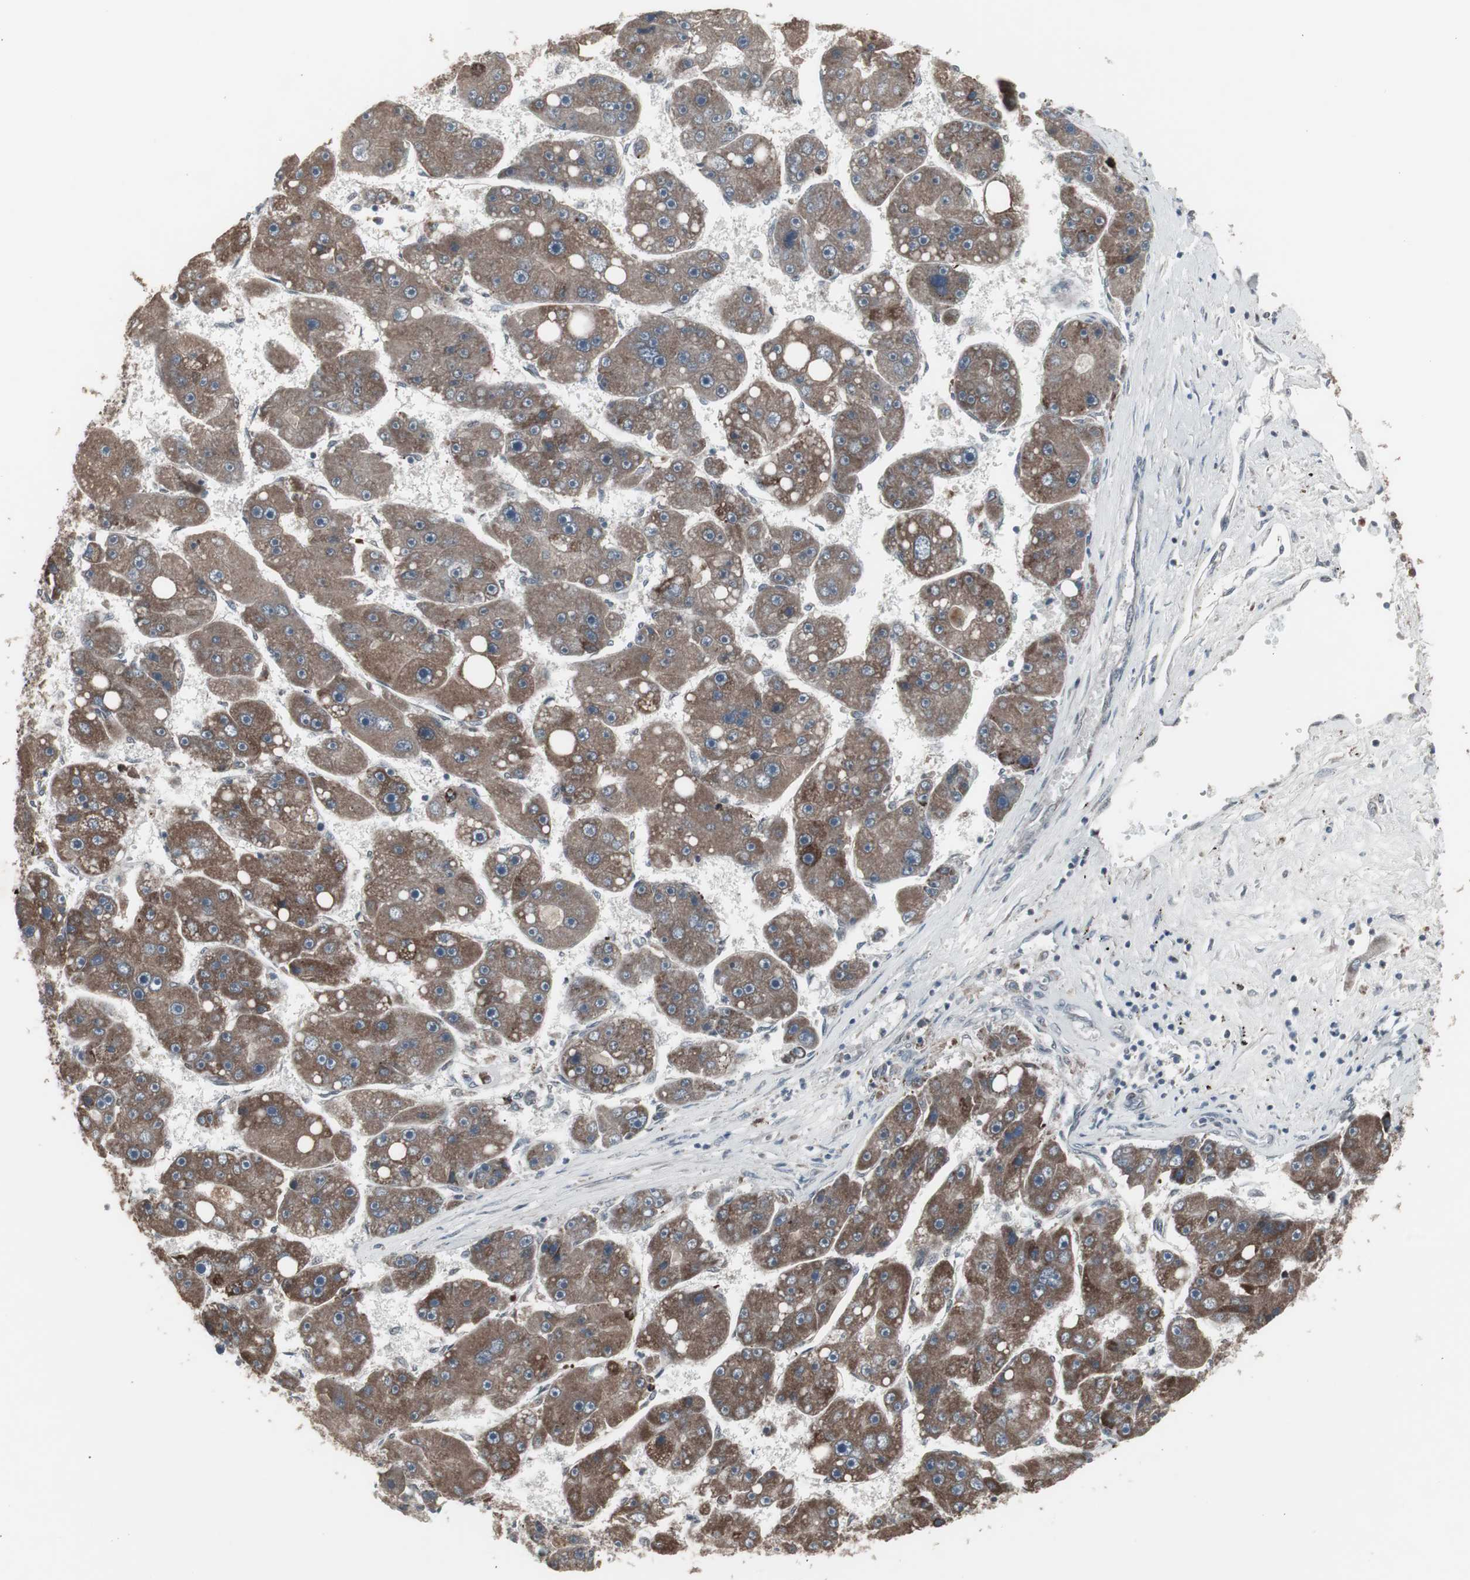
{"staining": {"intensity": "moderate", "quantity": ">75%", "location": "cytoplasmic/membranous"}, "tissue": "liver cancer", "cell_type": "Tumor cells", "image_type": "cancer", "snomed": [{"axis": "morphology", "description": "Carcinoma, Hepatocellular, NOS"}, {"axis": "topography", "description": "Liver"}], "caption": "Immunohistochemistry (IHC) (DAB) staining of human hepatocellular carcinoma (liver) demonstrates moderate cytoplasmic/membranous protein positivity in about >75% of tumor cells.", "gene": "RXRA", "patient": {"sex": "female", "age": 61}}